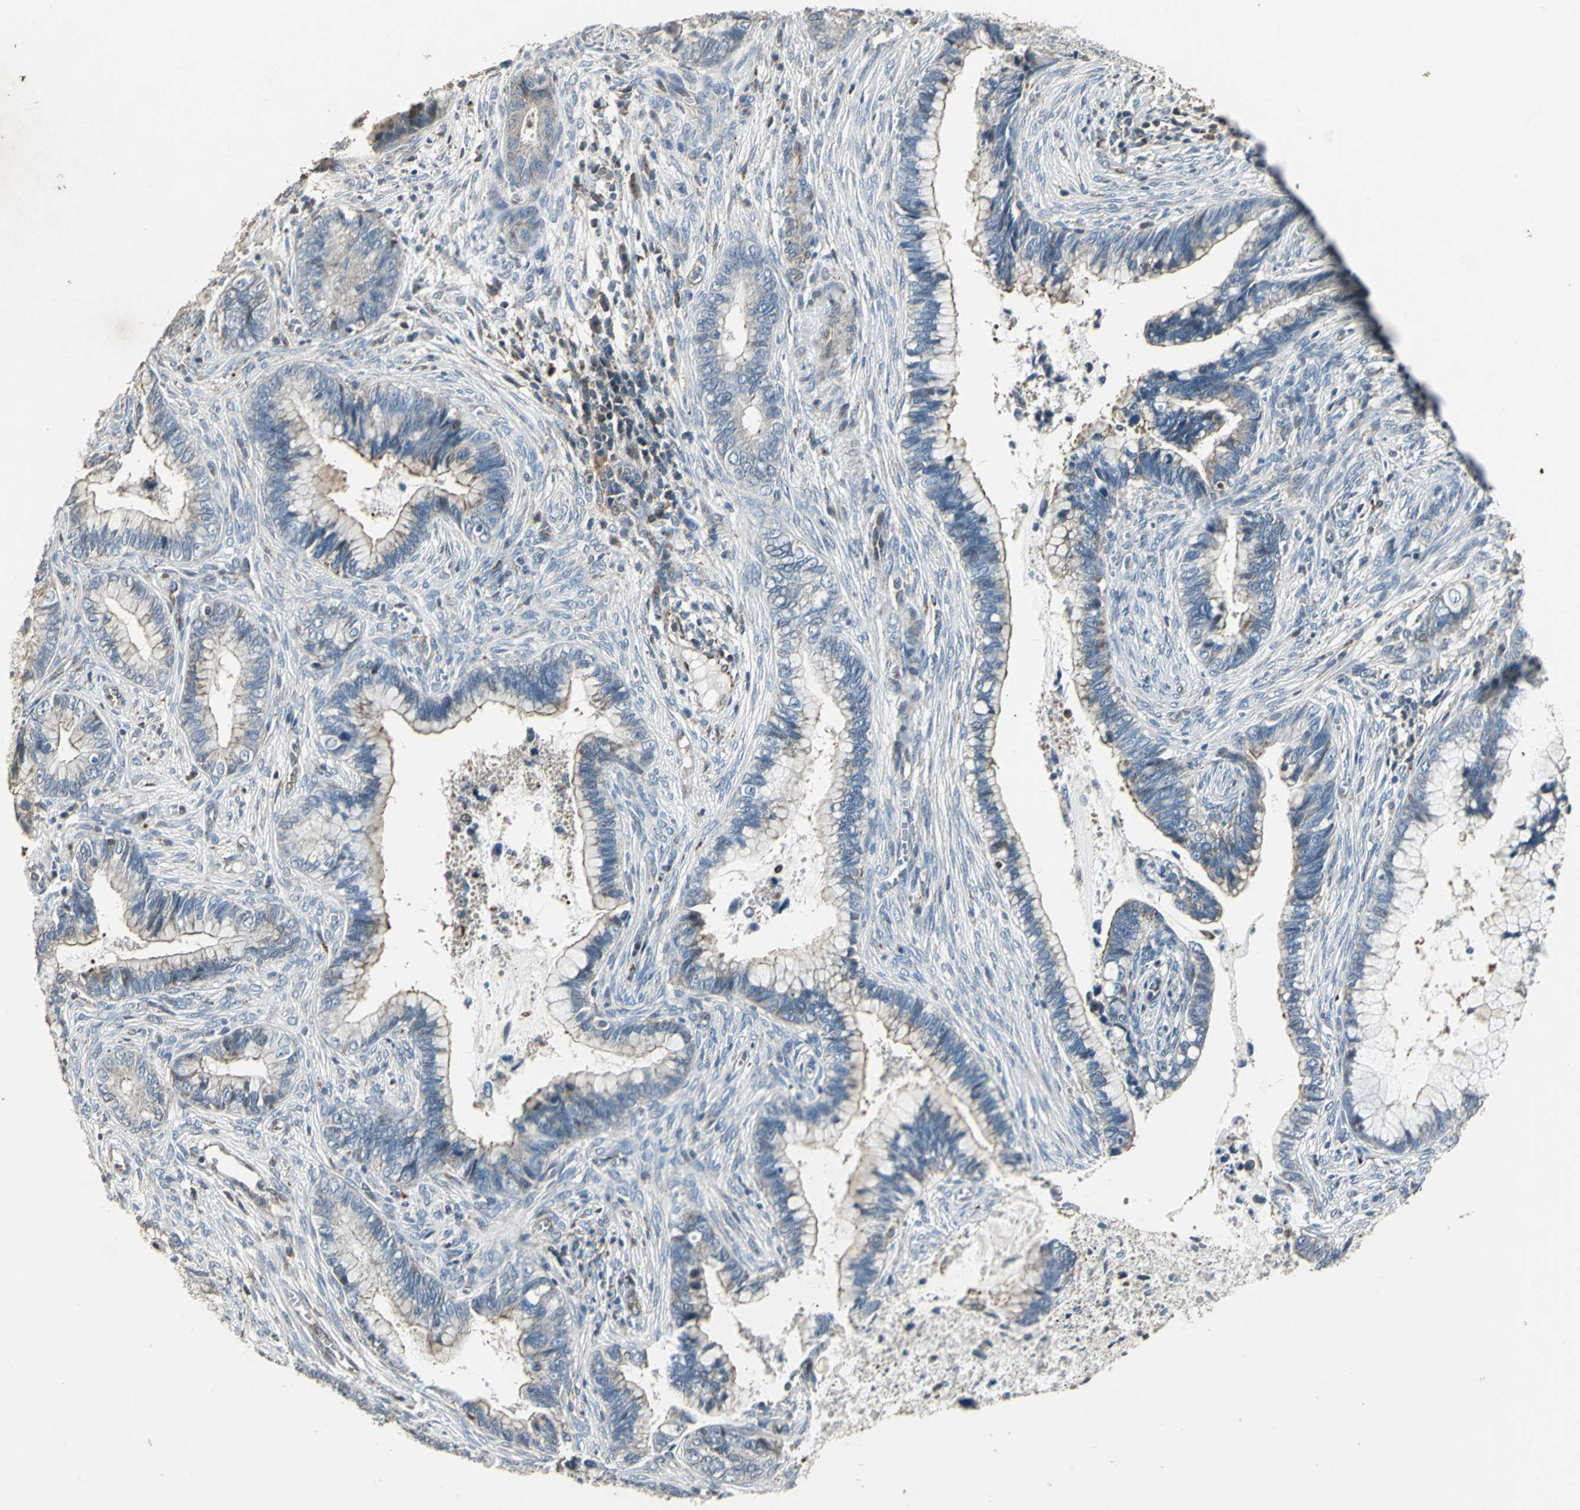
{"staining": {"intensity": "negative", "quantity": "none", "location": "none"}, "tissue": "cervical cancer", "cell_type": "Tumor cells", "image_type": "cancer", "snomed": [{"axis": "morphology", "description": "Adenocarcinoma, NOS"}, {"axis": "topography", "description": "Cervix"}], "caption": "Cervical cancer (adenocarcinoma) was stained to show a protein in brown. There is no significant positivity in tumor cells.", "gene": "DNAJB4", "patient": {"sex": "female", "age": 44}}